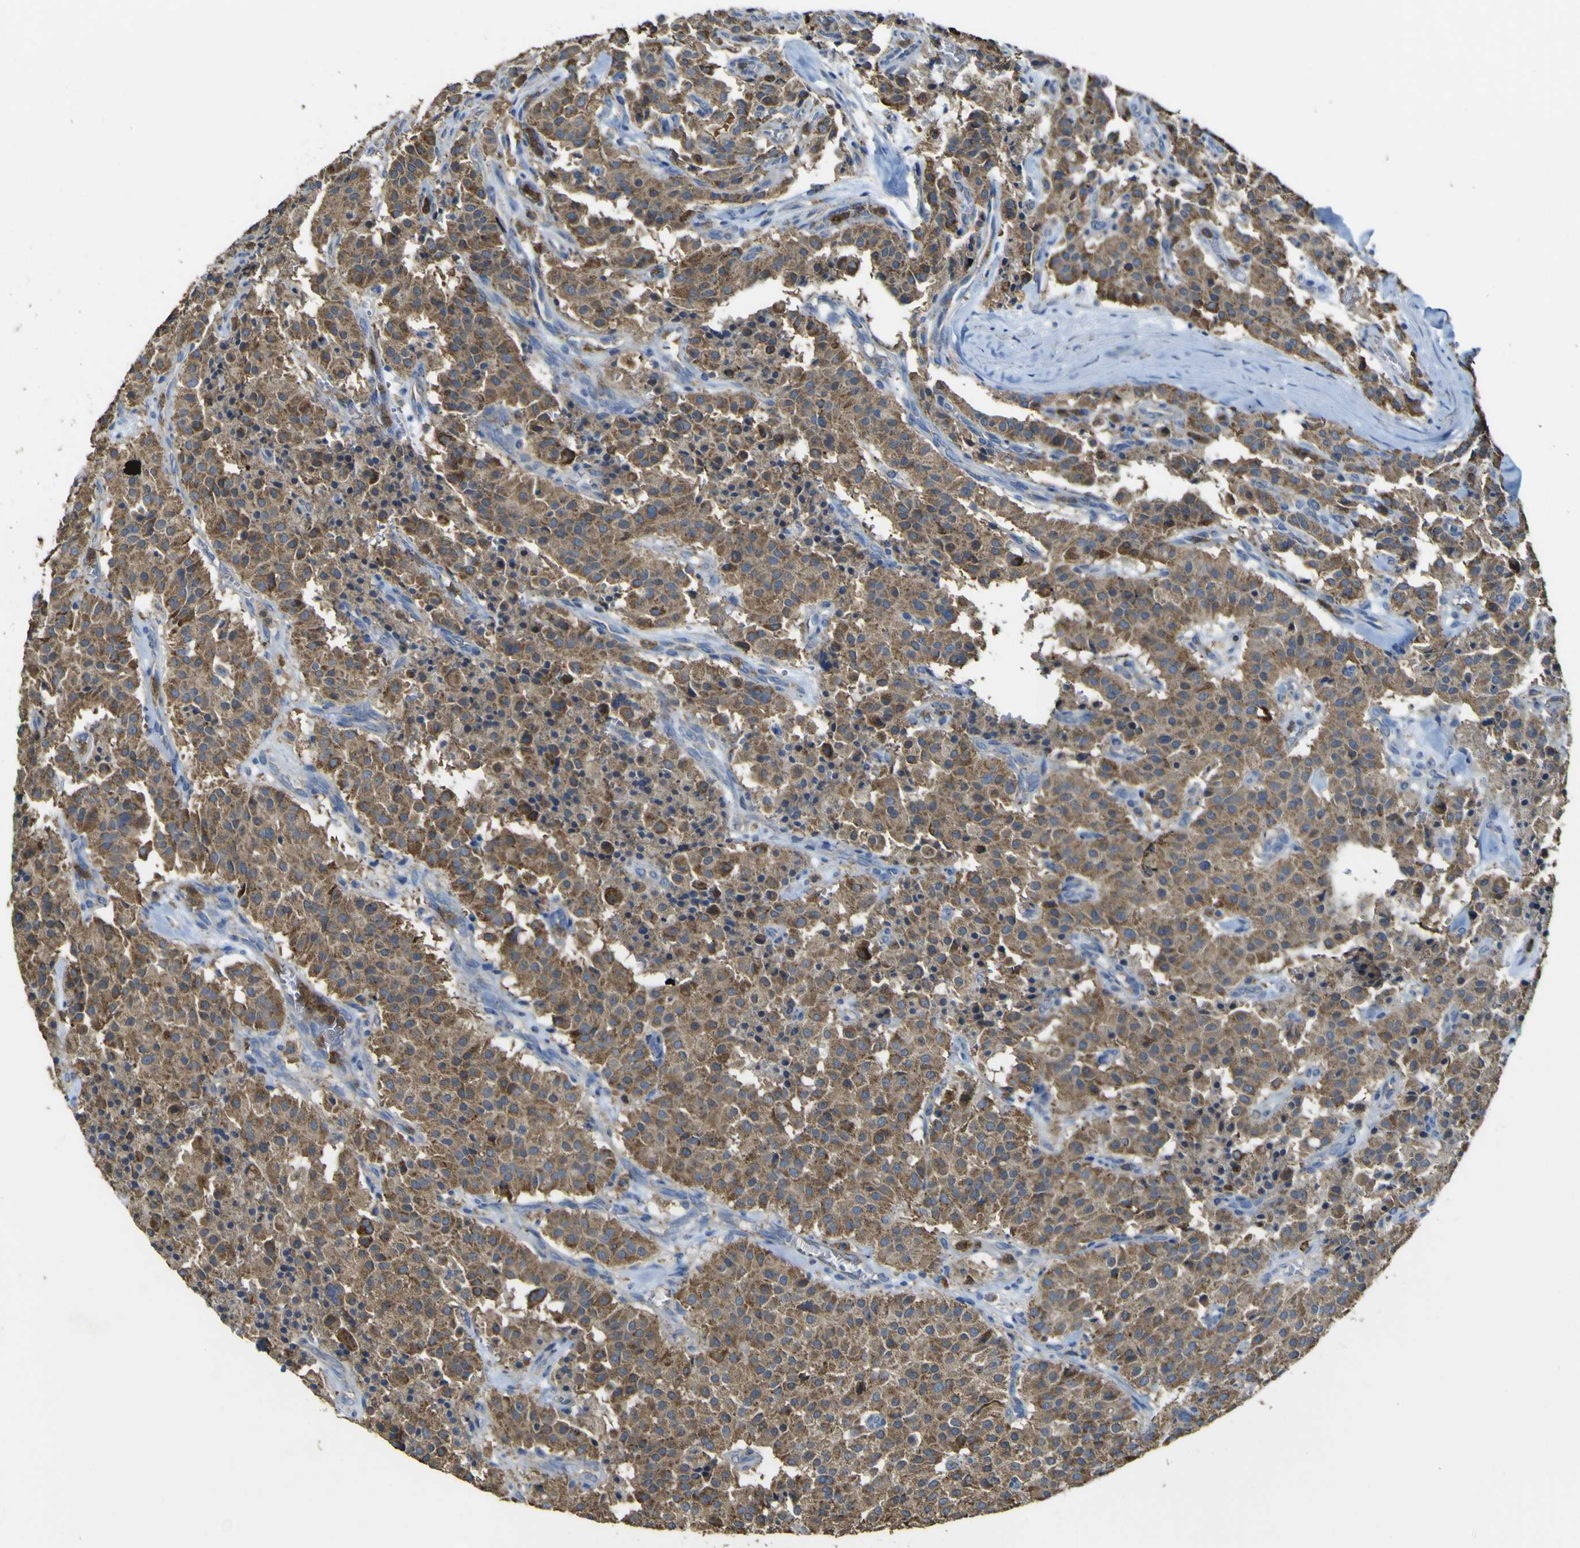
{"staining": {"intensity": "strong", "quantity": ">75%", "location": "cytoplasmic/membranous"}, "tissue": "carcinoid", "cell_type": "Tumor cells", "image_type": "cancer", "snomed": [{"axis": "morphology", "description": "Carcinoid, malignant, NOS"}, {"axis": "topography", "description": "Lung"}], "caption": "Carcinoid stained for a protein (brown) displays strong cytoplasmic/membranous positive positivity in about >75% of tumor cells.", "gene": "ACSL3", "patient": {"sex": "male", "age": 30}}